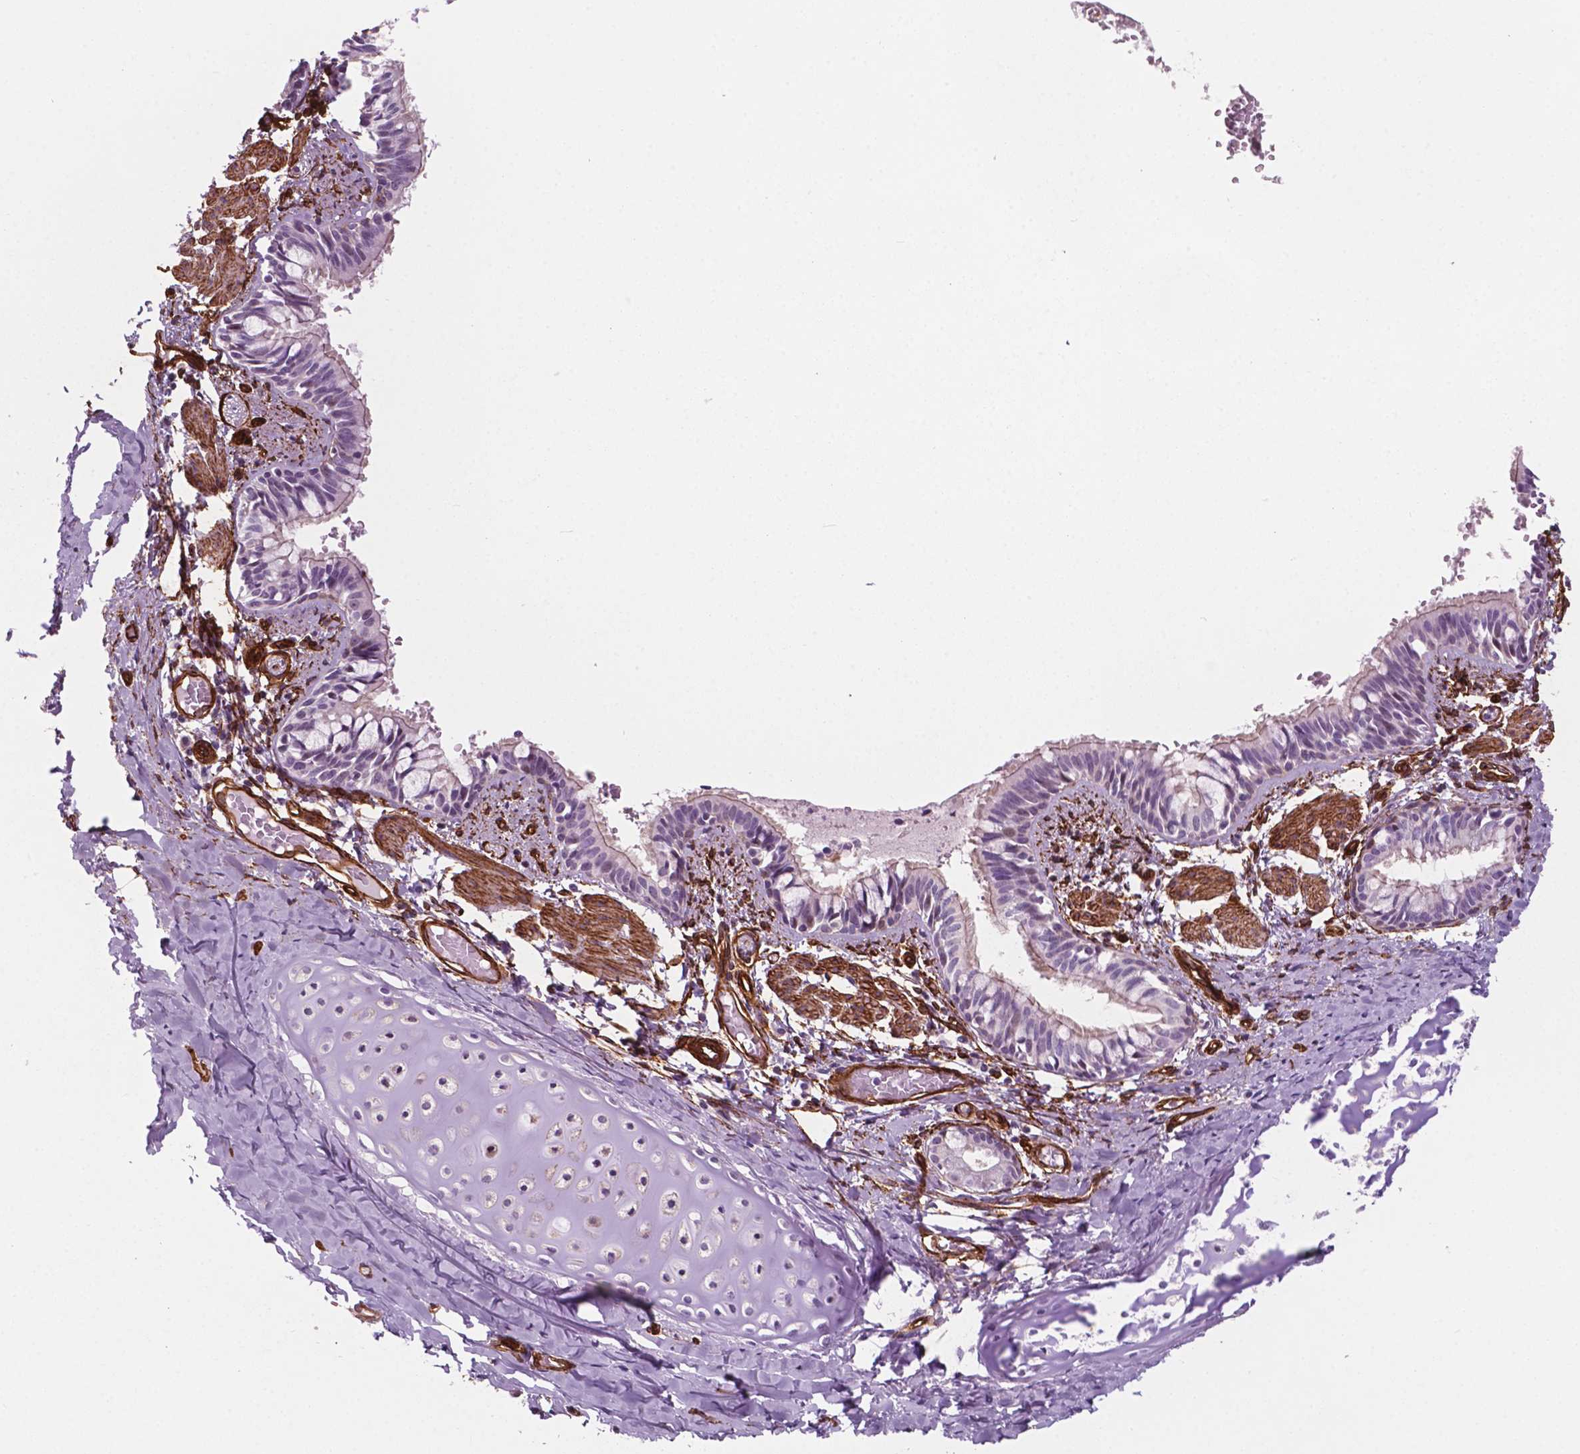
{"staining": {"intensity": "moderate", "quantity": "<25%", "location": "cytoplasmic/membranous,nuclear"}, "tissue": "bronchus", "cell_type": "Respiratory epithelial cells", "image_type": "normal", "snomed": [{"axis": "morphology", "description": "Normal tissue, NOS"}, {"axis": "topography", "description": "Bronchus"}], "caption": "Immunohistochemical staining of unremarkable bronchus reveals <25% levels of moderate cytoplasmic/membranous,nuclear protein positivity in approximately <25% of respiratory epithelial cells. The protein is stained brown, and the nuclei are stained in blue (DAB (3,3'-diaminobenzidine) IHC with brightfield microscopy, high magnification).", "gene": "EGFL8", "patient": {"sex": "male", "age": 1}}